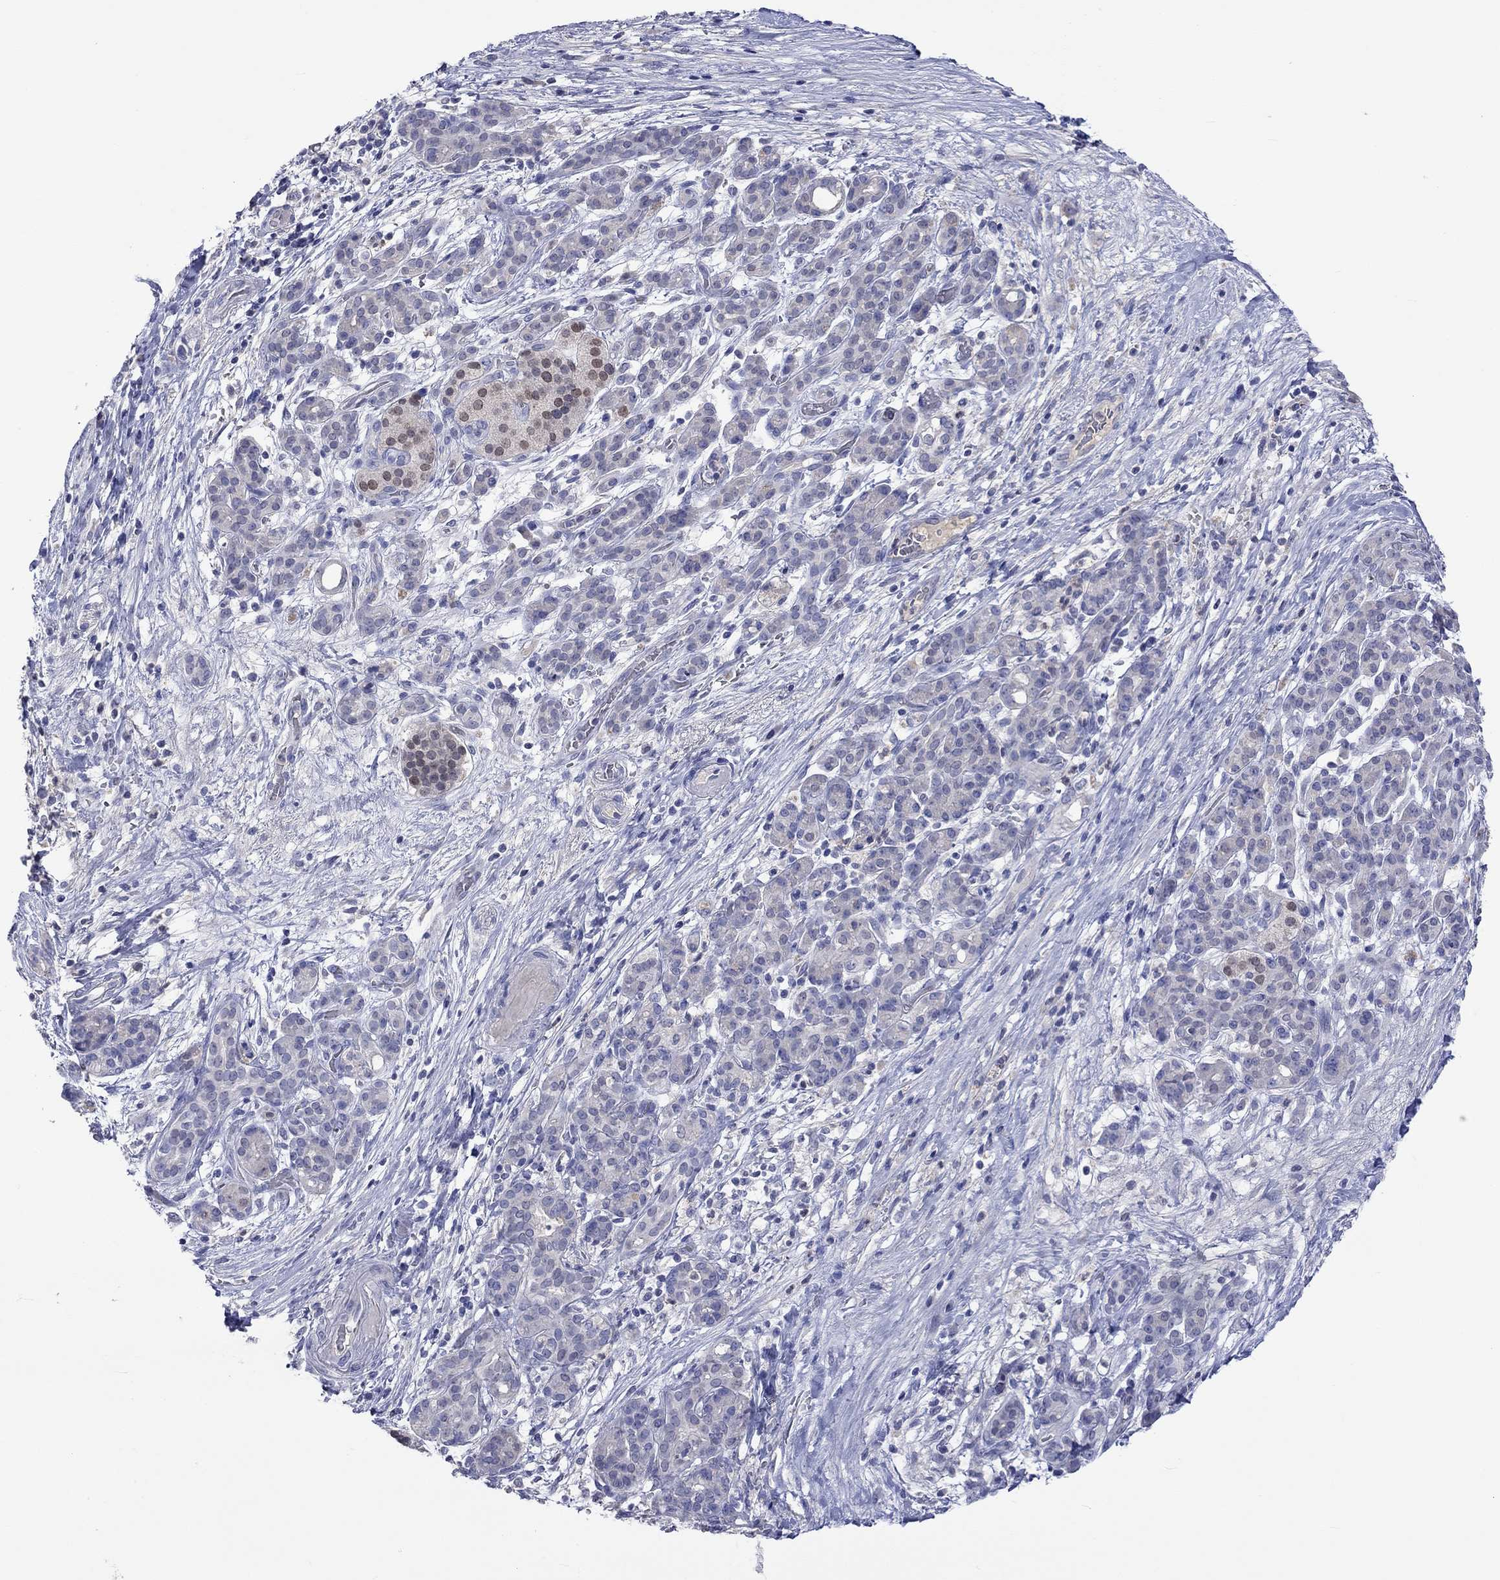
{"staining": {"intensity": "negative", "quantity": "none", "location": "none"}, "tissue": "pancreatic cancer", "cell_type": "Tumor cells", "image_type": "cancer", "snomed": [{"axis": "morphology", "description": "Adenocarcinoma, NOS"}, {"axis": "topography", "description": "Pancreas"}], "caption": "Adenocarcinoma (pancreatic) stained for a protein using immunohistochemistry displays no positivity tumor cells.", "gene": "LRFN4", "patient": {"sex": "male", "age": 44}}